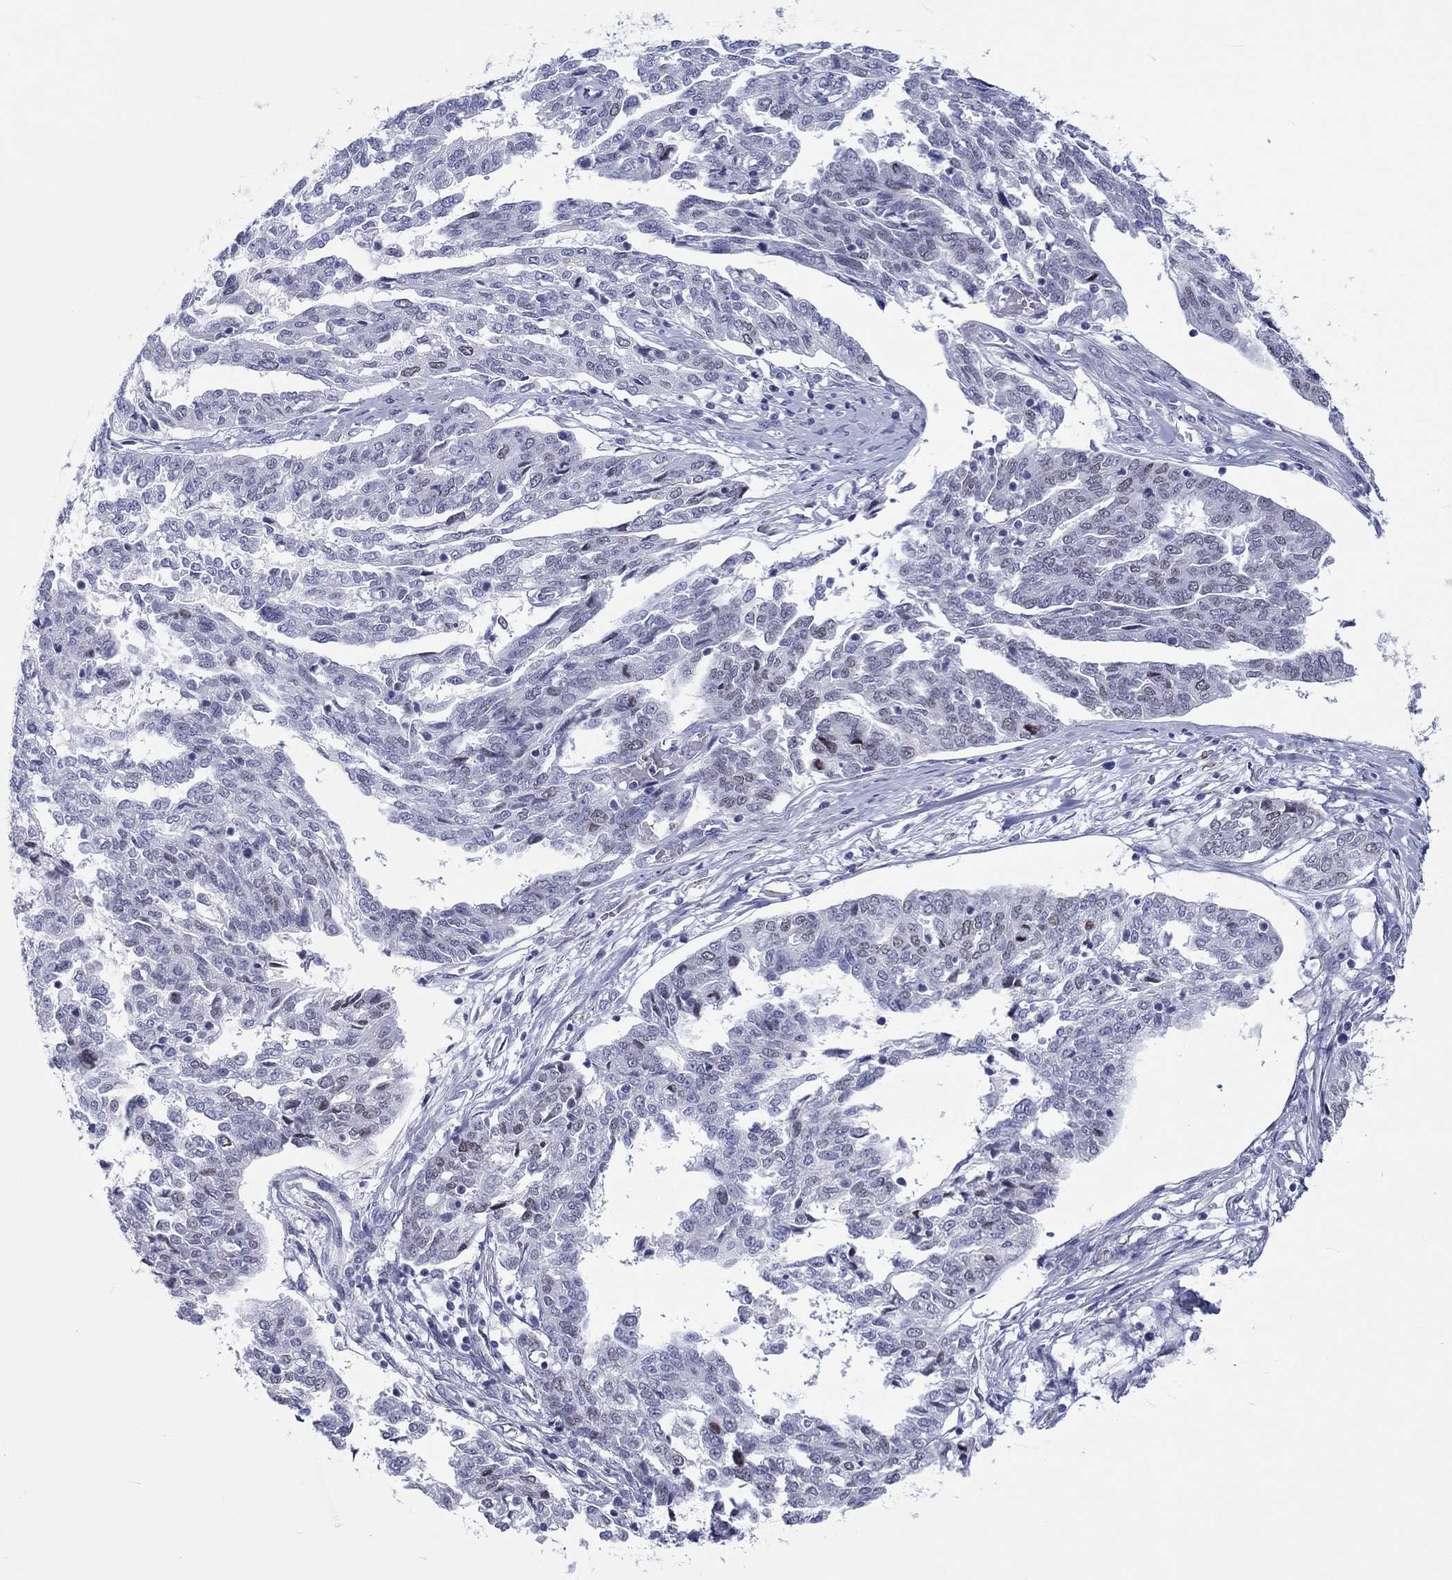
{"staining": {"intensity": "negative", "quantity": "none", "location": "none"}, "tissue": "ovarian cancer", "cell_type": "Tumor cells", "image_type": "cancer", "snomed": [{"axis": "morphology", "description": "Cystadenocarcinoma, serous, NOS"}, {"axis": "topography", "description": "Ovary"}], "caption": "DAB immunohistochemical staining of serous cystadenocarcinoma (ovarian) exhibits no significant staining in tumor cells.", "gene": "H1-1", "patient": {"sex": "female", "age": 67}}